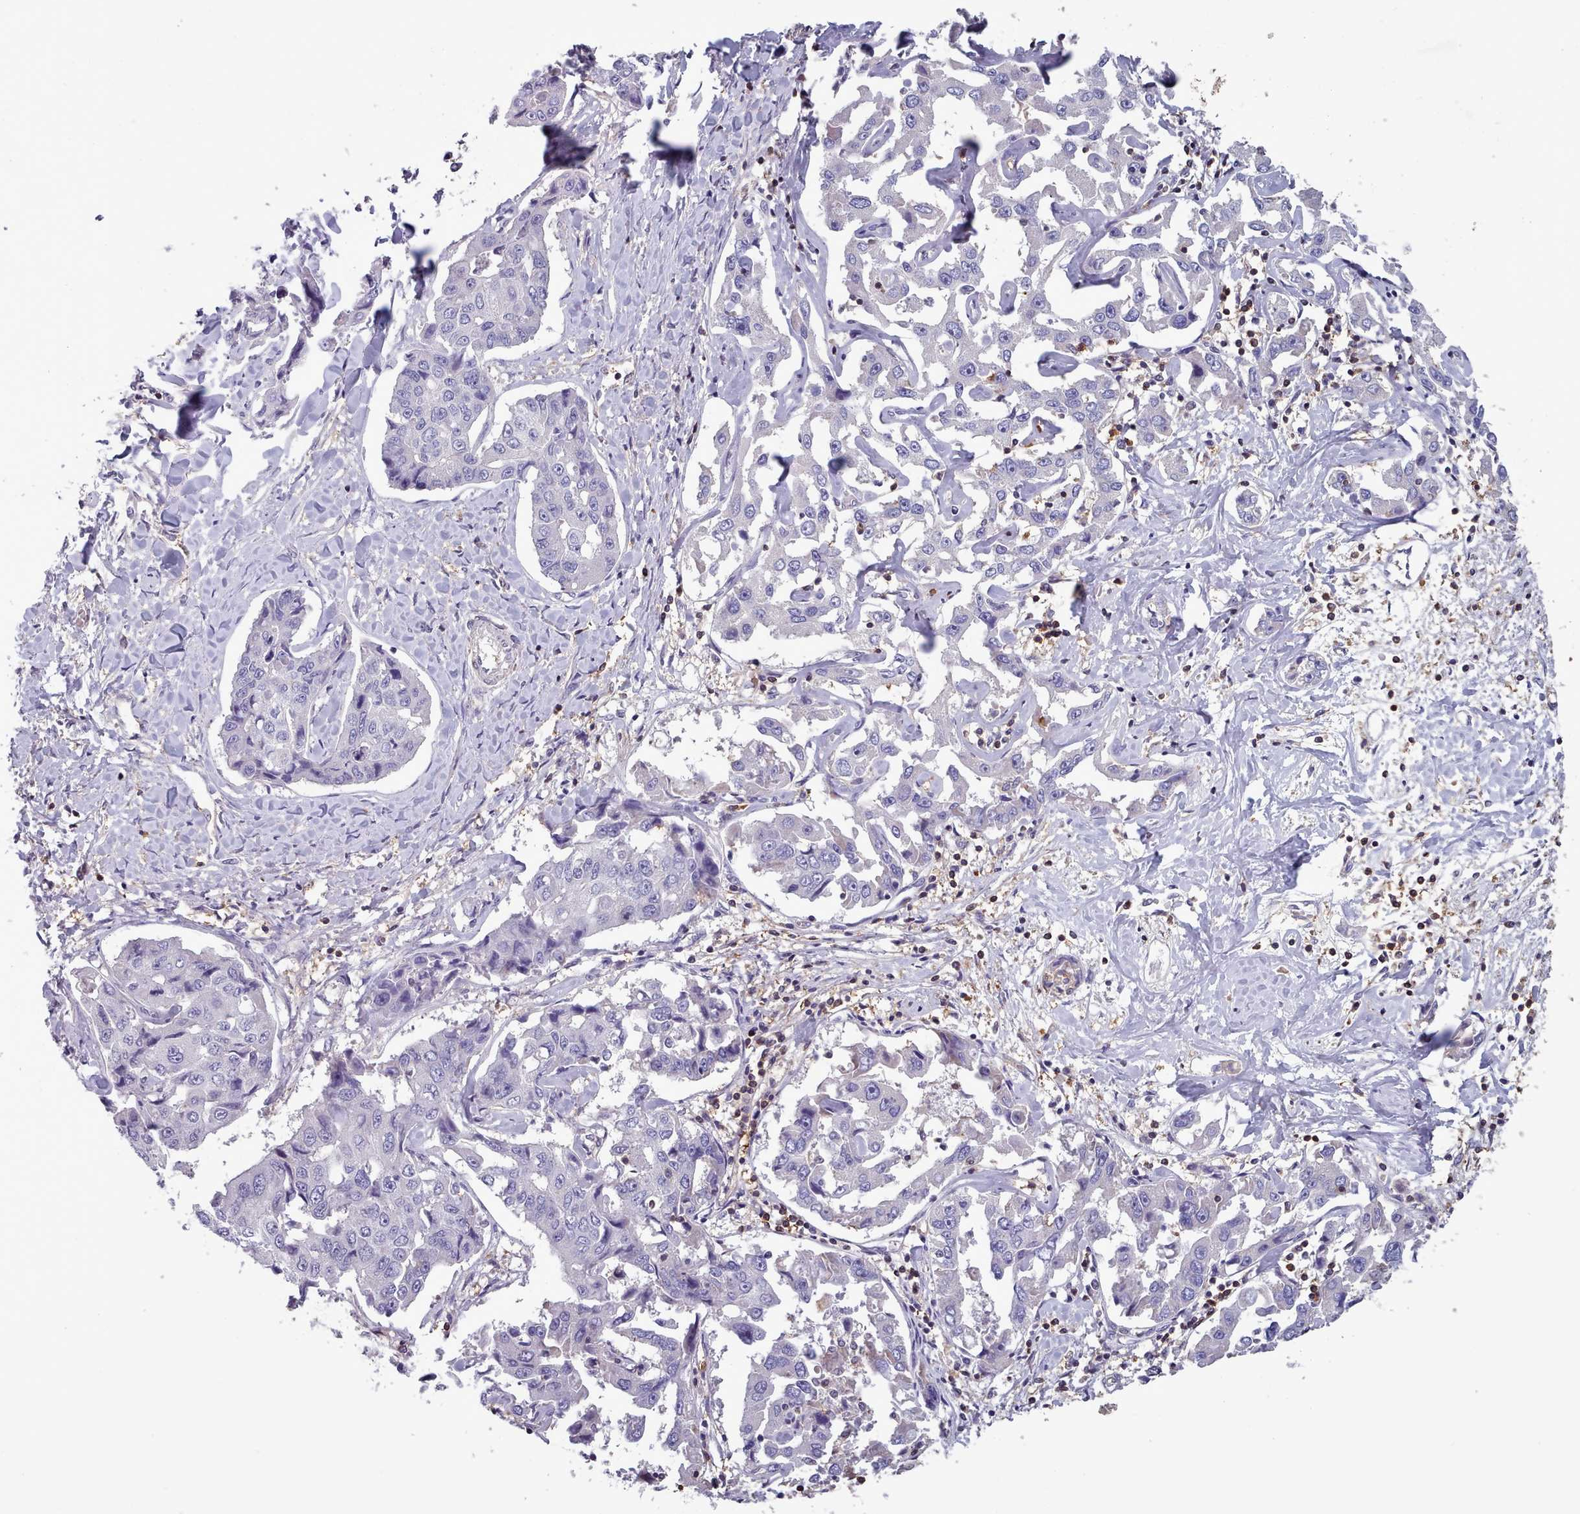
{"staining": {"intensity": "negative", "quantity": "none", "location": "none"}, "tissue": "liver cancer", "cell_type": "Tumor cells", "image_type": "cancer", "snomed": [{"axis": "morphology", "description": "Cholangiocarcinoma"}, {"axis": "topography", "description": "Liver"}], "caption": "An IHC histopathology image of liver cholangiocarcinoma is shown. There is no staining in tumor cells of liver cholangiocarcinoma.", "gene": "RAC2", "patient": {"sex": "male", "age": 59}}